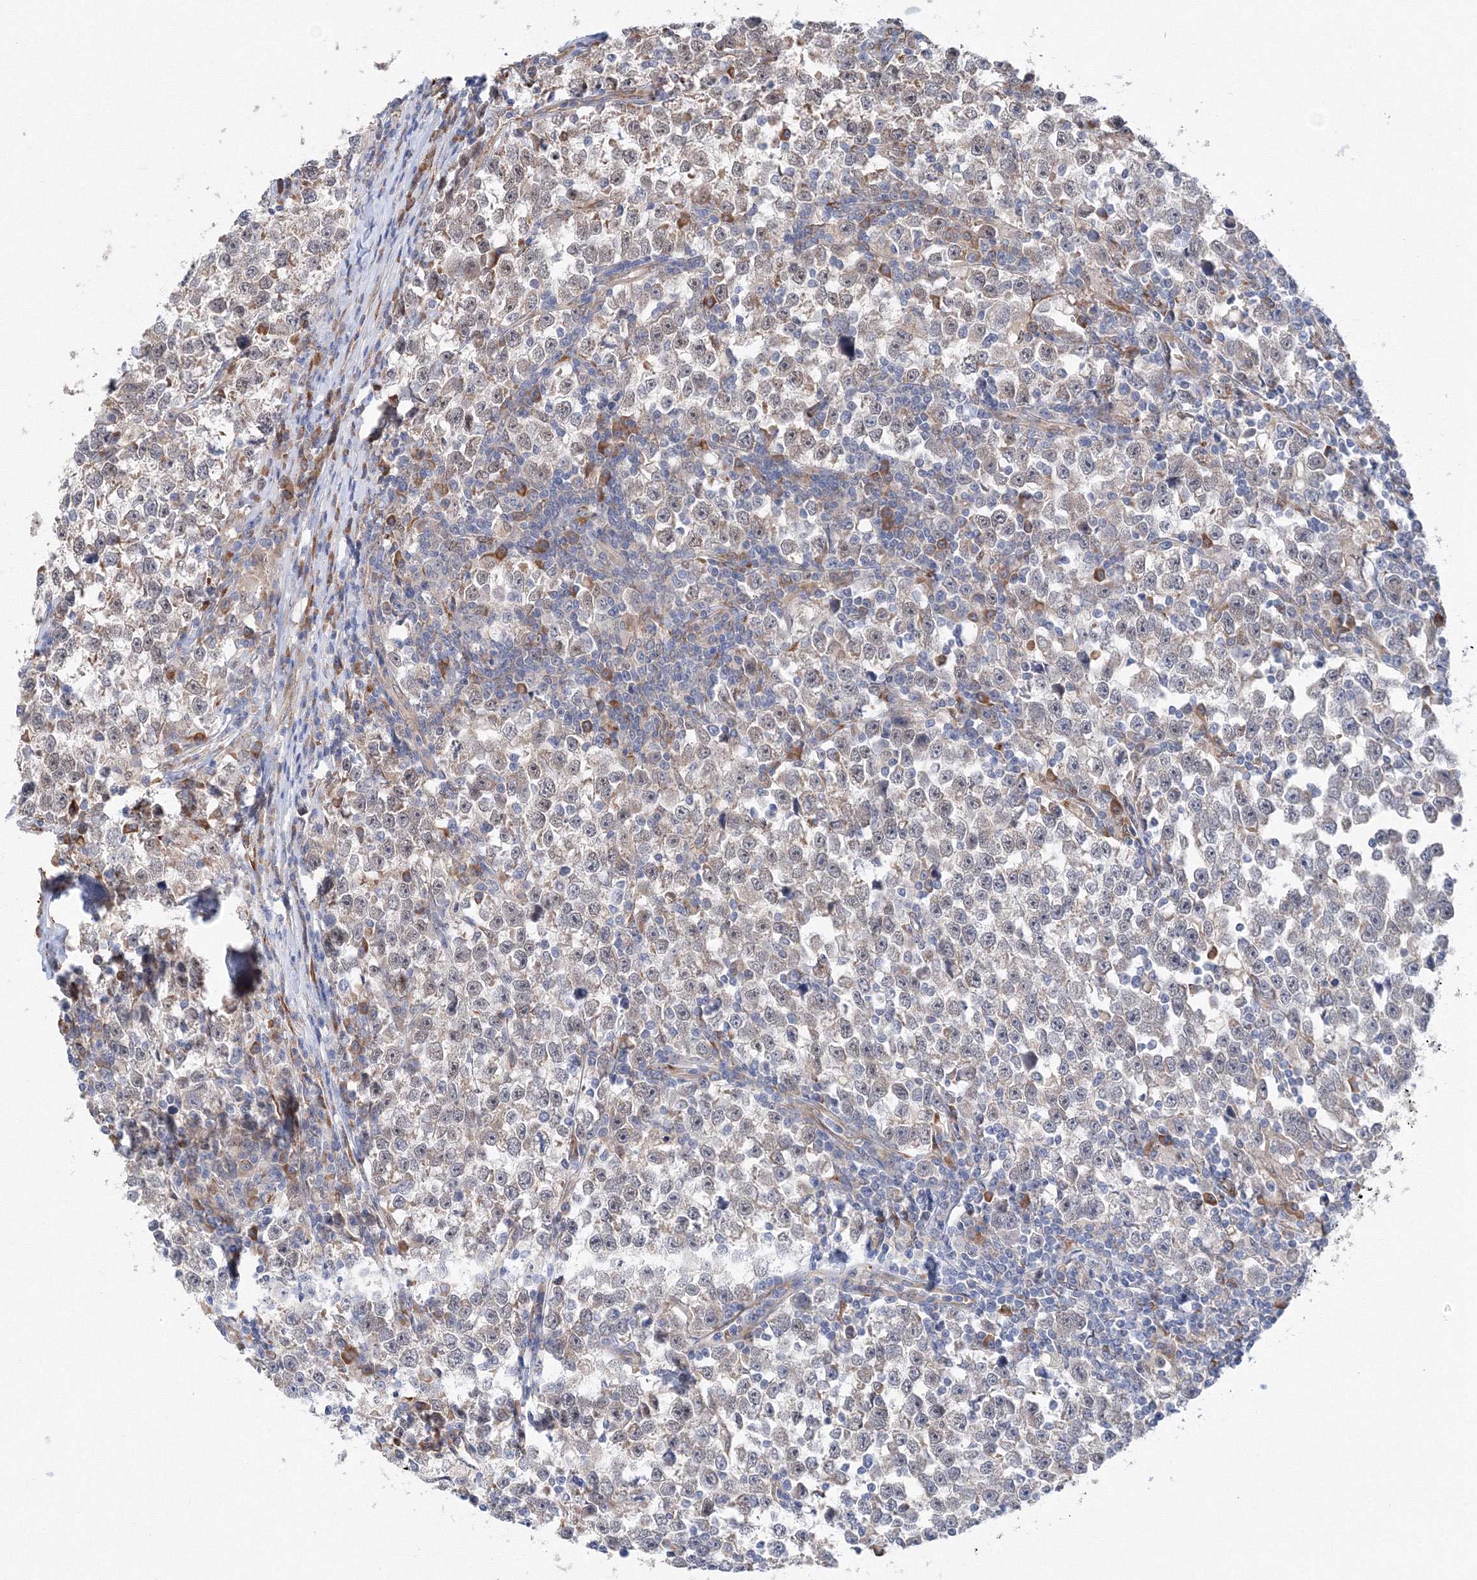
{"staining": {"intensity": "weak", "quantity": "25%-75%", "location": "cytoplasmic/membranous"}, "tissue": "testis cancer", "cell_type": "Tumor cells", "image_type": "cancer", "snomed": [{"axis": "morphology", "description": "Normal tissue, NOS"}, {"axis": "morphology", "description": "Seminoma, NOS"}, {"axis": "topography", "description": "Testis"}], "caption": "Testis cancer was stained to show a protein in brown. There is low levels of weak cytoplasmic/membranous positivity in about 25%-75% of tumor cells. (Stains: DAB in brown, nuclei in blue, Microscopy: brightfield microscopy at high magnification).", "gene": "DIS3L2", "patient": {"sex": "male", "age": 43}}